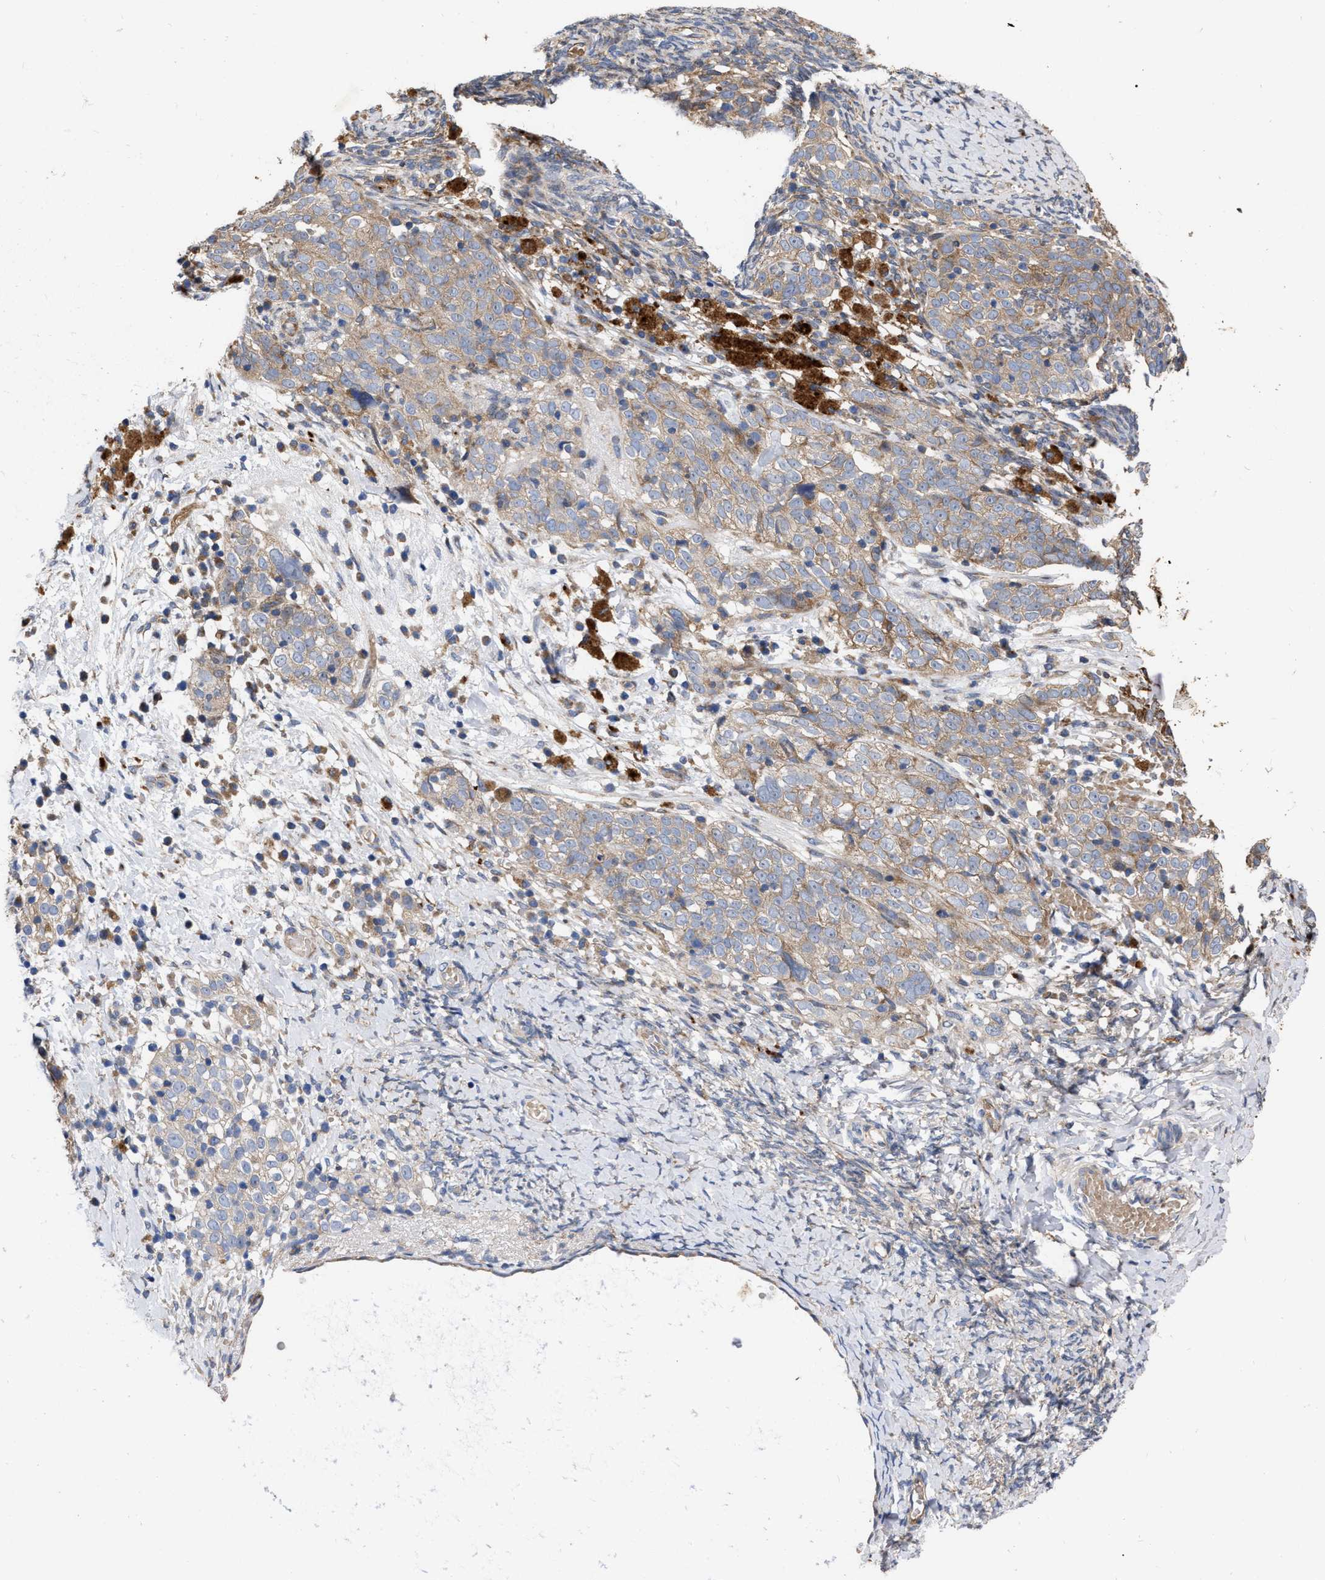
{"staining": {"intensity": "weak", "quantity": "<25%", "location": "cytoplasmic/membranous"}, "tissue": "ovarian cancer", "cell_type": "Tumor cells", "image_type": "cancer", "snomed": [{"axis": "morphology", "description": "Normal tissue, NOS"}, {"axis": "morphology", "description": "Cystadenocarcinoma, serous, NOS"}, {"axis": "topography", "description": "Ovary"}], "caption": "This is a photomicrograph of IHC staining of ovarian cancer, which shows no positivity in tumor cells.", "gene": "MLST8", "patient": {"sex": "female", "age": 62}}